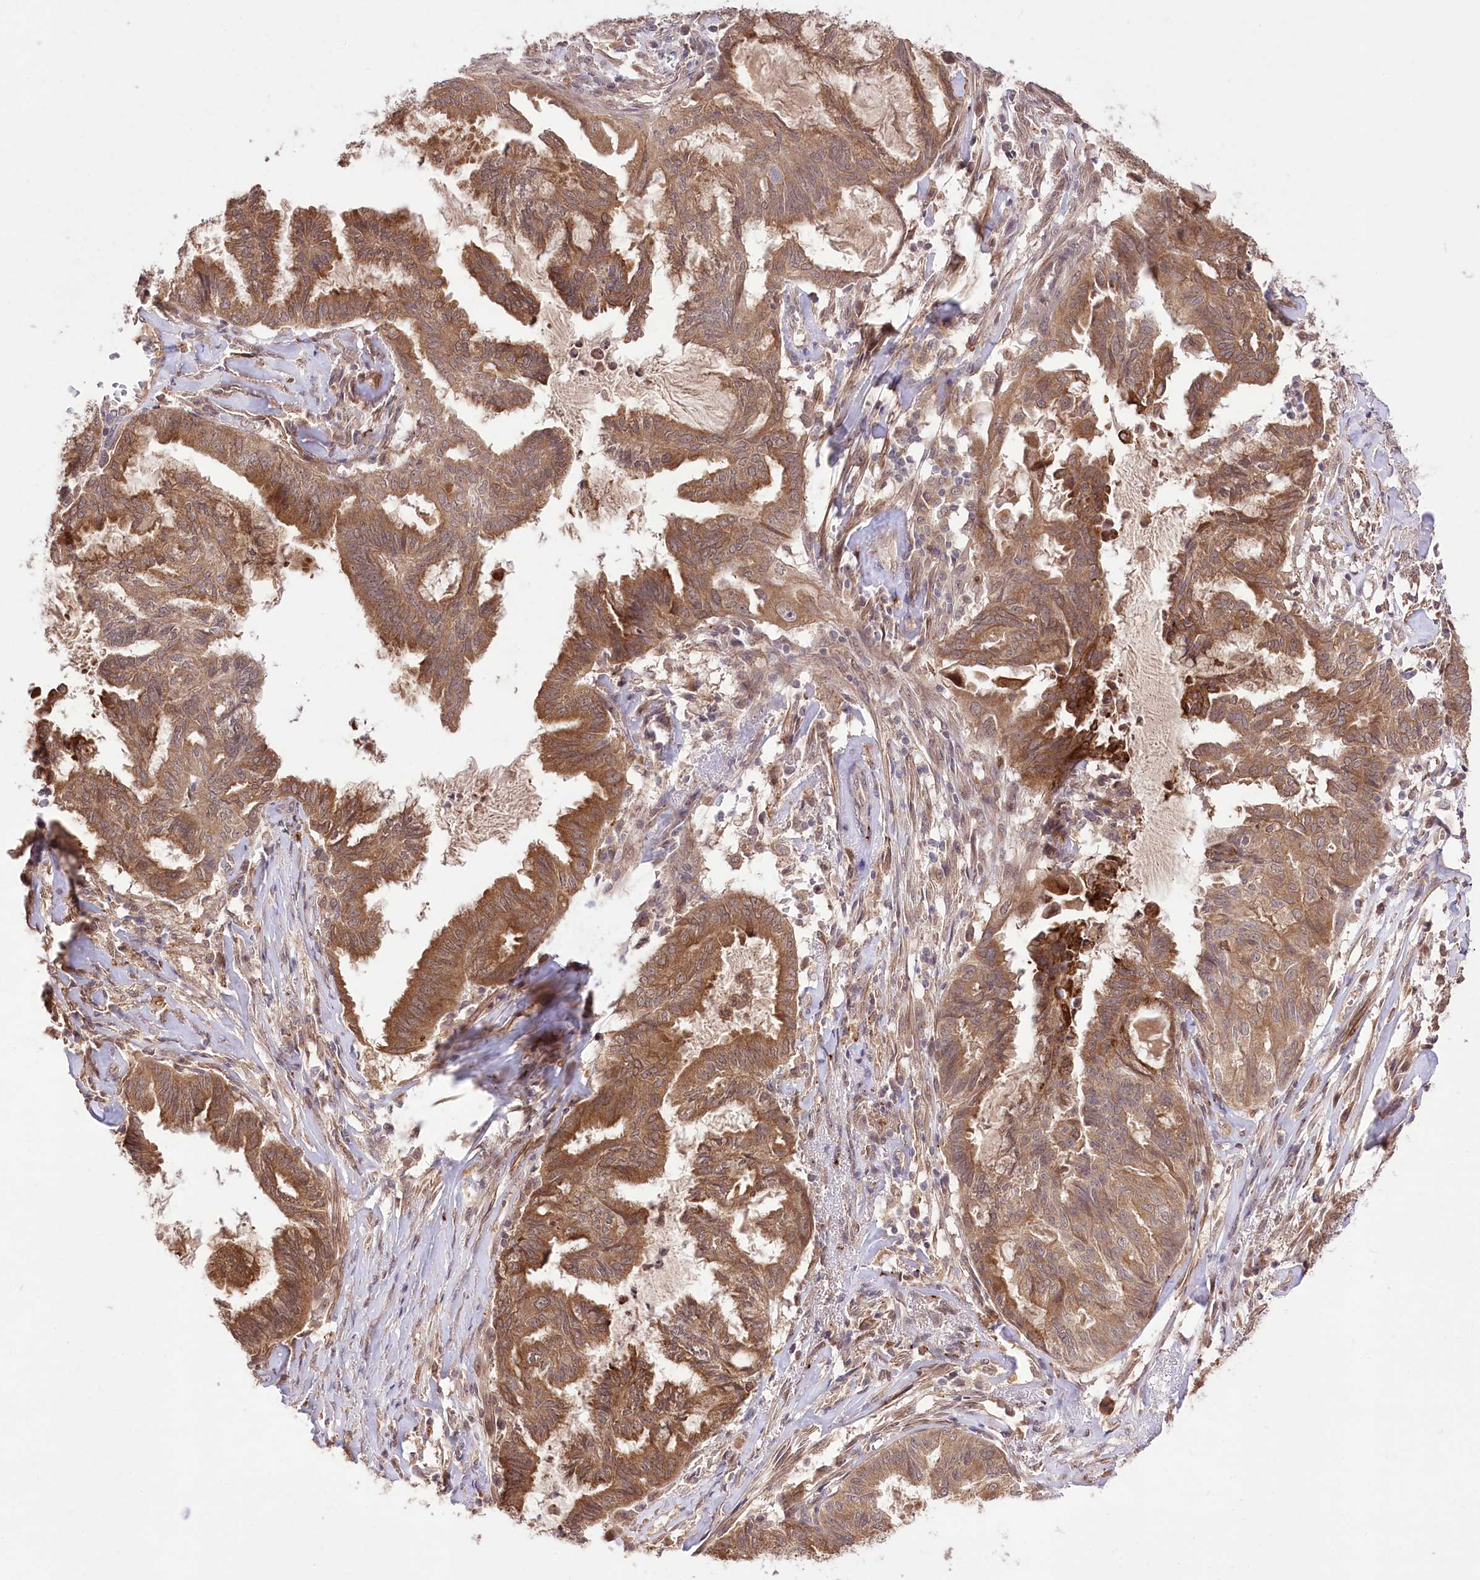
{"staining": {"intensity": "moderate", "quantity": ">75%", "location": "cytoplasmic/membranous"}, "tissue": "endometrial cancer", "cell_type": "Tumor cells", "image_type": "cancer", "snomed": [{"axis": "morphology", "description": "Adenocarcinoma, NOS"}, {"axis": "topography", "description": "Endometrium"}], "caption": "Immunohistochemistry (DAB) staining of endometrial cancer exhibits moderate cytoplasmic/membranous protein positivity in approximately >75% of tumor cells. (IHC, brightfield microscopy, high magnification).", "gene": "HELT", "patient": {"sex": "female", "age": 86}}